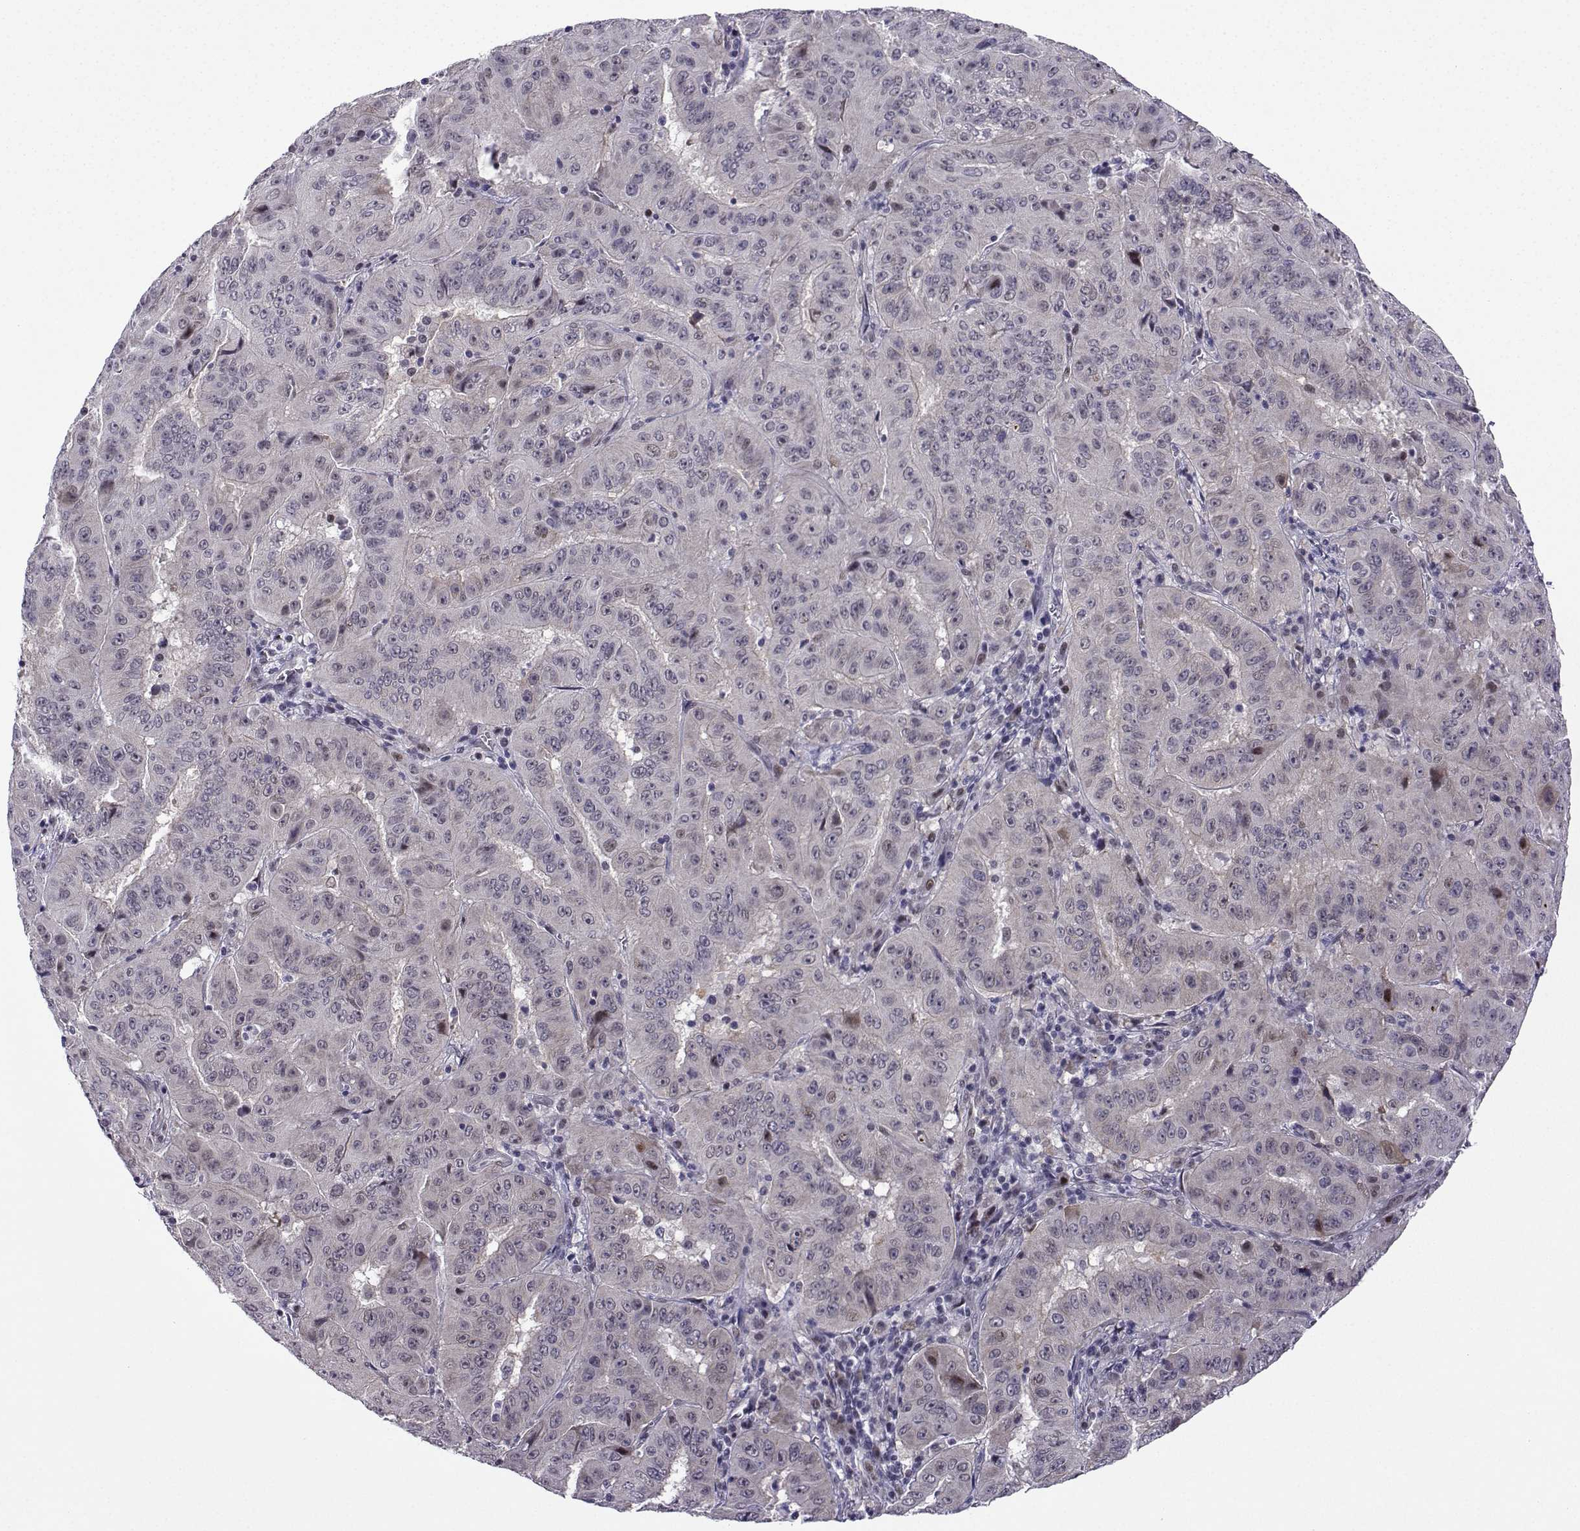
{"staining": {"intensity": "negative", "quantity": "none", "location": "none"}, "tissue": "pancreatic cancer", "cell_type": "Tumor cells", "image_type": "cancer", "snomed": [{"axis": "morphology", "description": "Adenocarcinoma, NOS"}, {"axis": "topography", "description": "Pancreas"}], "caption": "A high-resolution image shows IHC staining of pancreatic adenocarcinoma, which reveals no significant expression in tumor cells. (DAB (3,3'-diaminobenzidine) immunohistochemistry (IHC) with hematoxylin counter stain).", "gene": "FGF3", "patient": {"sex": "male", "age": 63}}